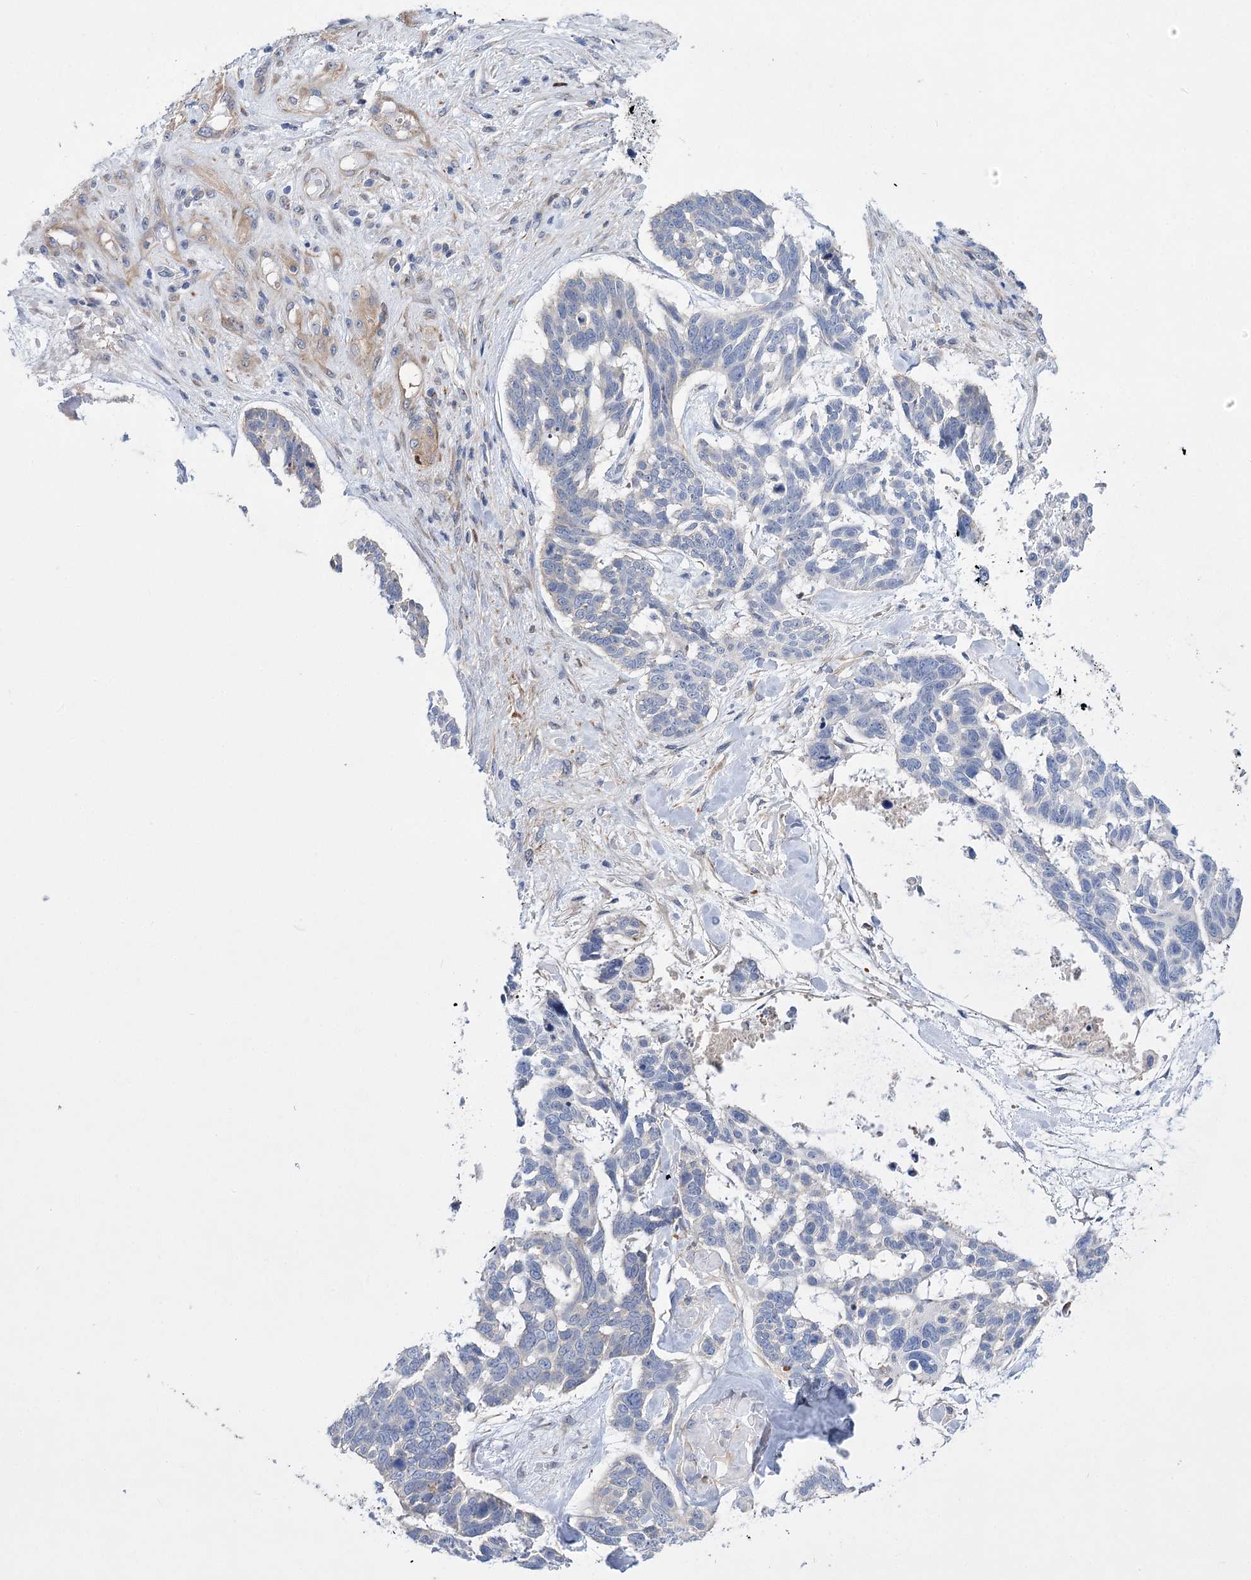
{"staining": {"intensity": "negative", "quantity": "none", "location": "none"}, "tissue": "skin cancer", "cell_type": "Tumor cells", "image_type": "cancer", "snomed": [{"axis": "morphology", "description": "Basal cell carcinoma"}, {"axis": "topography", "description": "Skin"}], "caption": "Immunohistochemistry (IHC) of skin cancer demonstrates no staining in tumor cells.", "gene": "THAP6", "patient": {"sex": "male", "age": 88}}